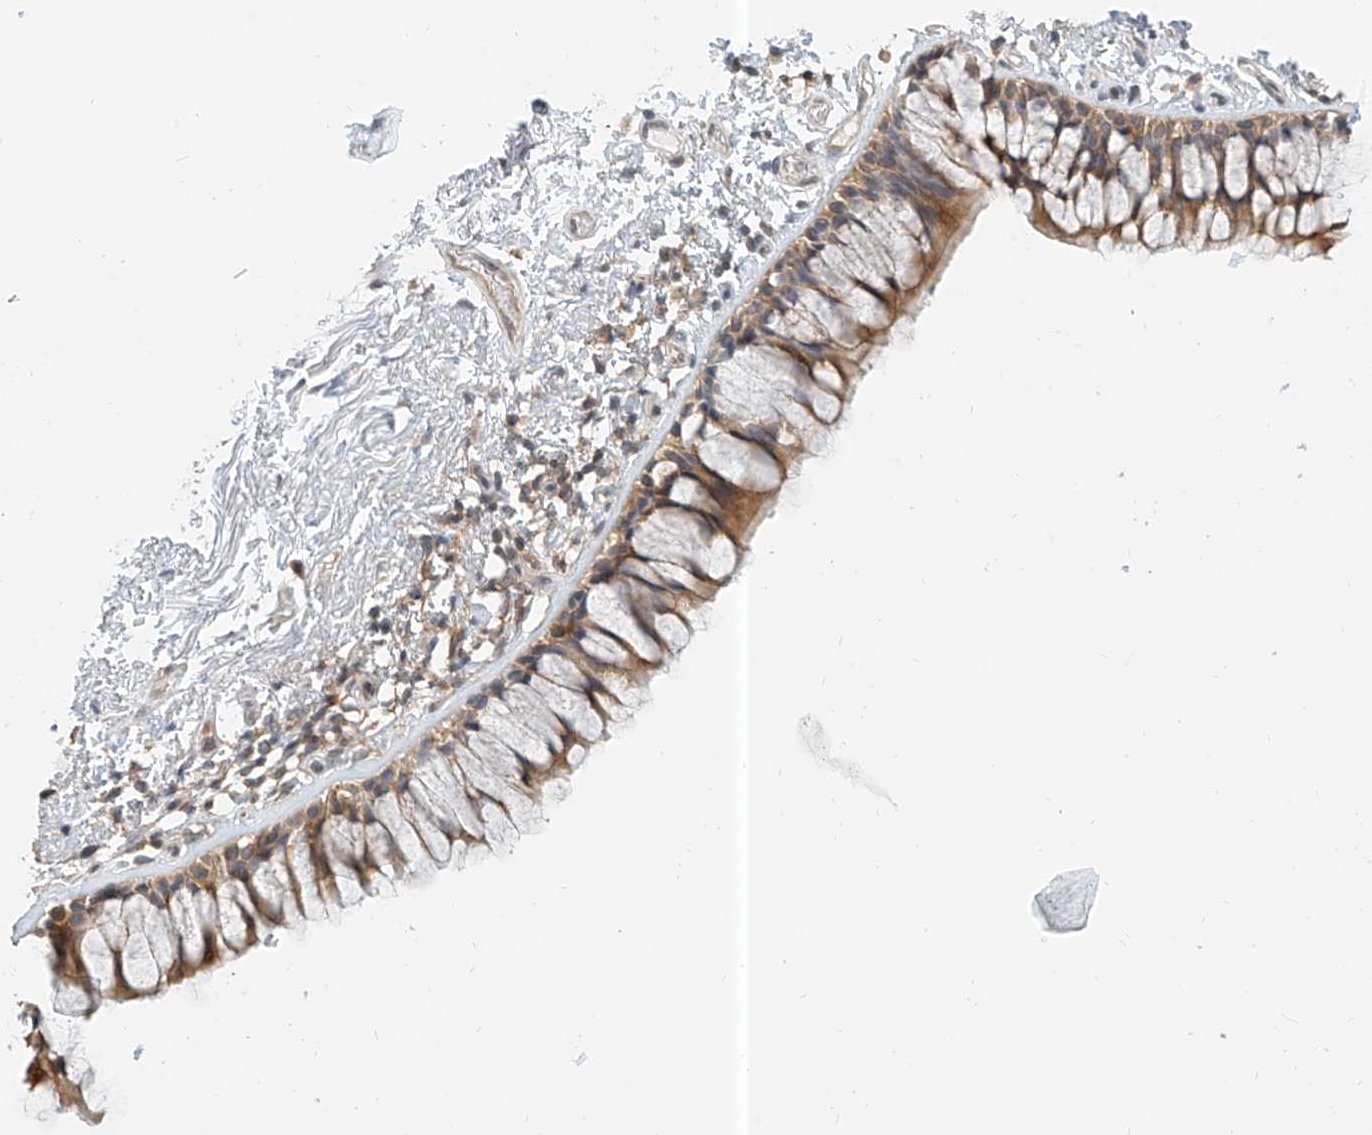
{"staining": {"intensity": "moderate", "quantity": ">75%", "location": "cytoplasmic/membranous"}, "tissue": "bronchus", "cell_type": "Respiratory epithelial cells", "image_type": "normal", "snomed": [{"axis": "morphology", "description": "Normal tissue, NOS"}, {"axis": "topography", "description": "Cartilage tissue"}, {"axis": "topography", "description": "Bronchus"}], "caption": "Immunohistochemistry staining of normal bronchus, which demonstrates medium levels of moderate cytoplasmic/membranous positivity in approximately >75% of respiratory epithelial cells indicating moderate cytoplasmic/membranous protein expression. The staining was performed using DAB (brown) for protein detection and nuclei were counterstained in hematoxylin (blue).", "gene": "PPA2", "patient": {"sex": "female", "age": 73}}